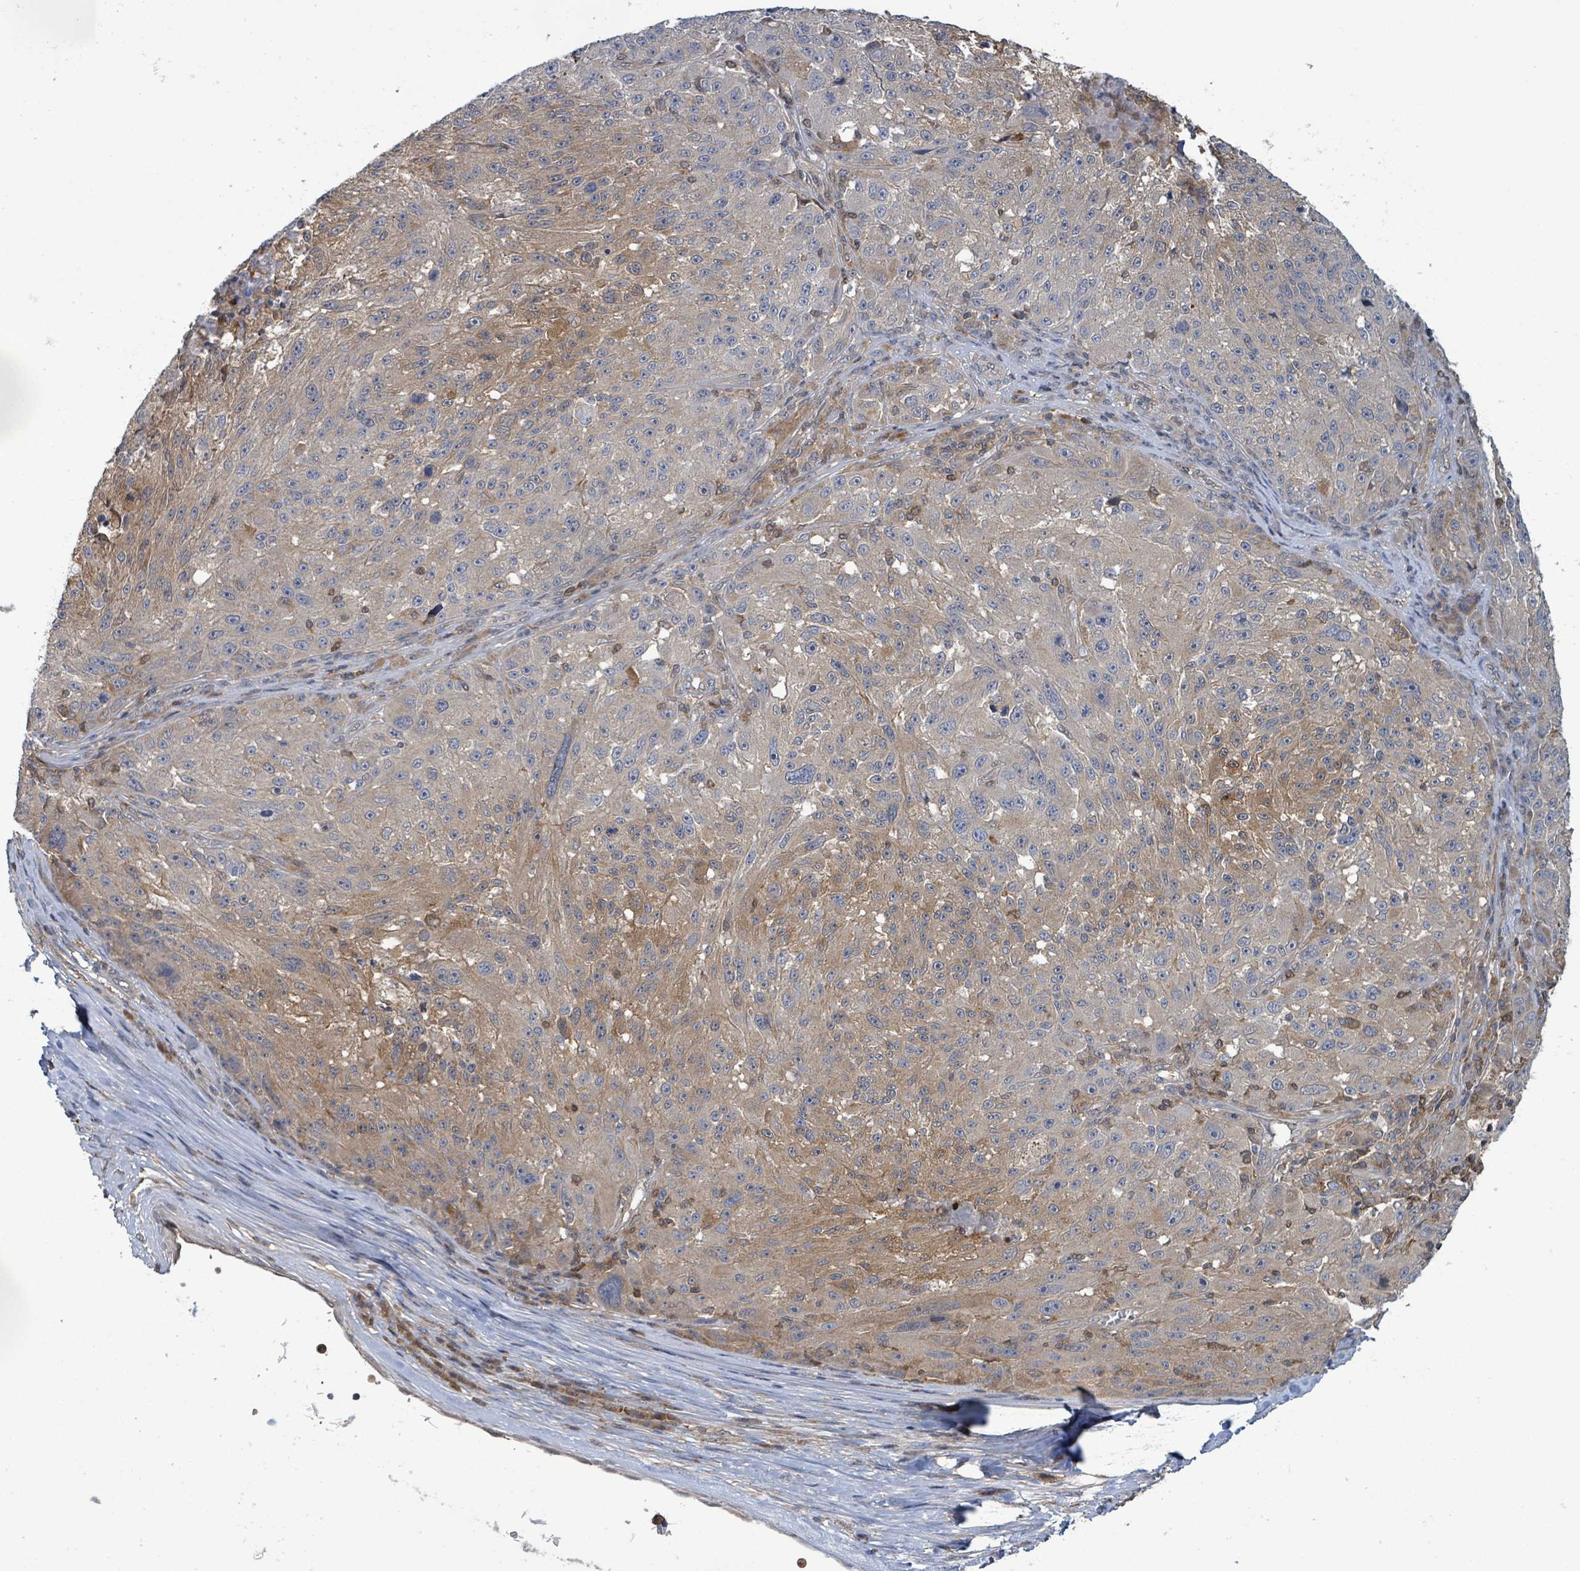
{"staining": {"intensity": "weak", "quantity": "<25%", "location": "cytoplasmic/membranous"}, "tissue": "melanoma", "cell_type": "Tumor cells", "image_type": "cancer", "snomed": [{"axis": "morphology", "description": "Malignant melanoma, NOS"}, {"axis": "topography", "description": "Skin"}], "caption": "This is an immunohistochemistry micrograph of malignant melanoma. There is no expression in tumor cells.", "gene": "PGAM1", "patient": {"sex": "male", "age": 53}}